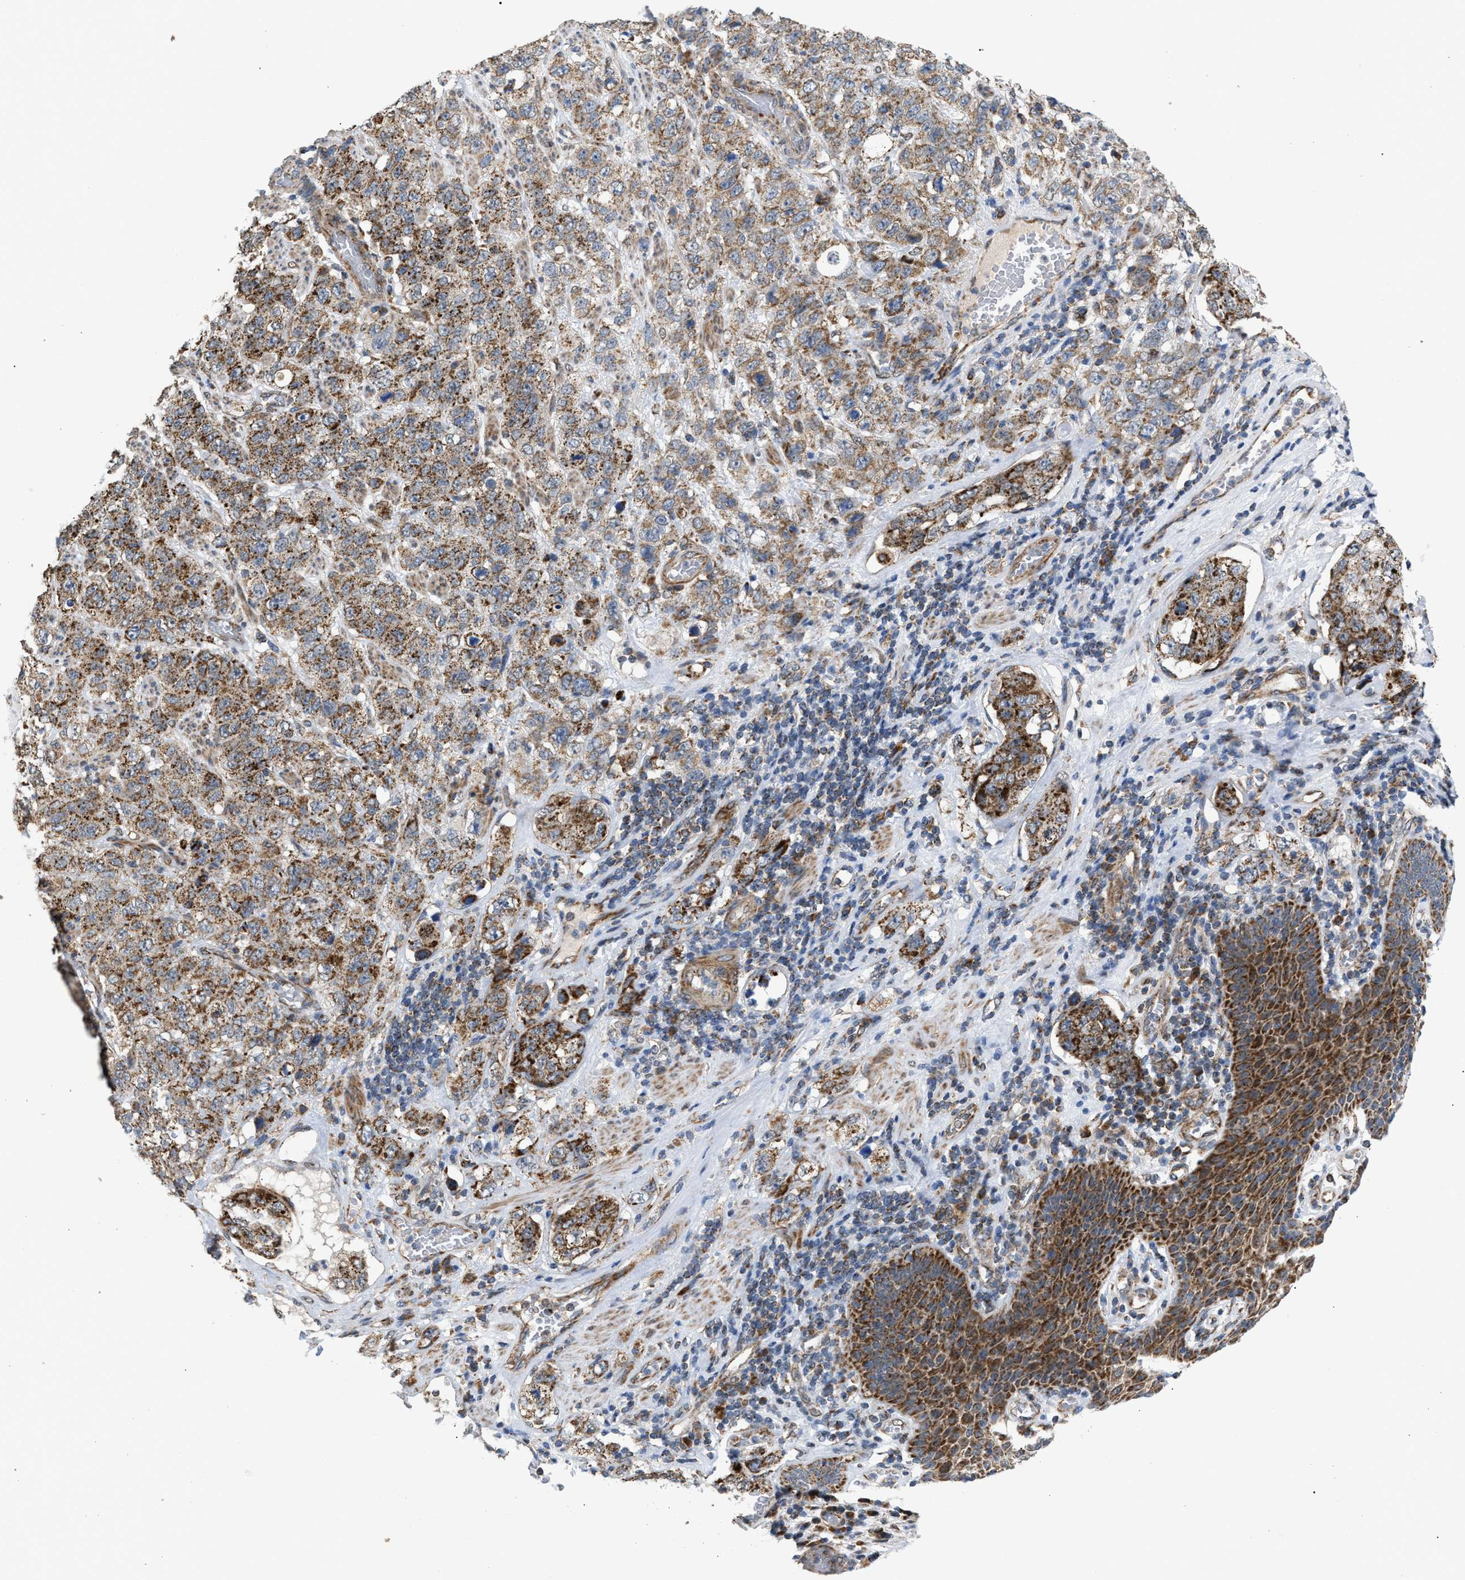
{"staining": {"intensity": "moderate", "quantity": "25%-75%", "location": "cytoplasmic/membranous"}, "tissue": "stomach cancer", "cell_type": "Tumor cells", "image_type": "cancer", "snomed": [{"axis": "morphology", "description": "Adenocarcinoma, NOS"}, {"axis": "topography", "description": "Stomach"}], "caption": "Stomach cancer was stained to show a protein in brown. There is medium levels of moderate cytoplasmic/membranous staining in approximately 25%-75% of tumor cells. (DAB (3,3'-diaminobenzidine) = brown stain, brightfield microscopy at high magnification).", "gene": "TACO1", "patient": {"sex": "male", "age": 48}}